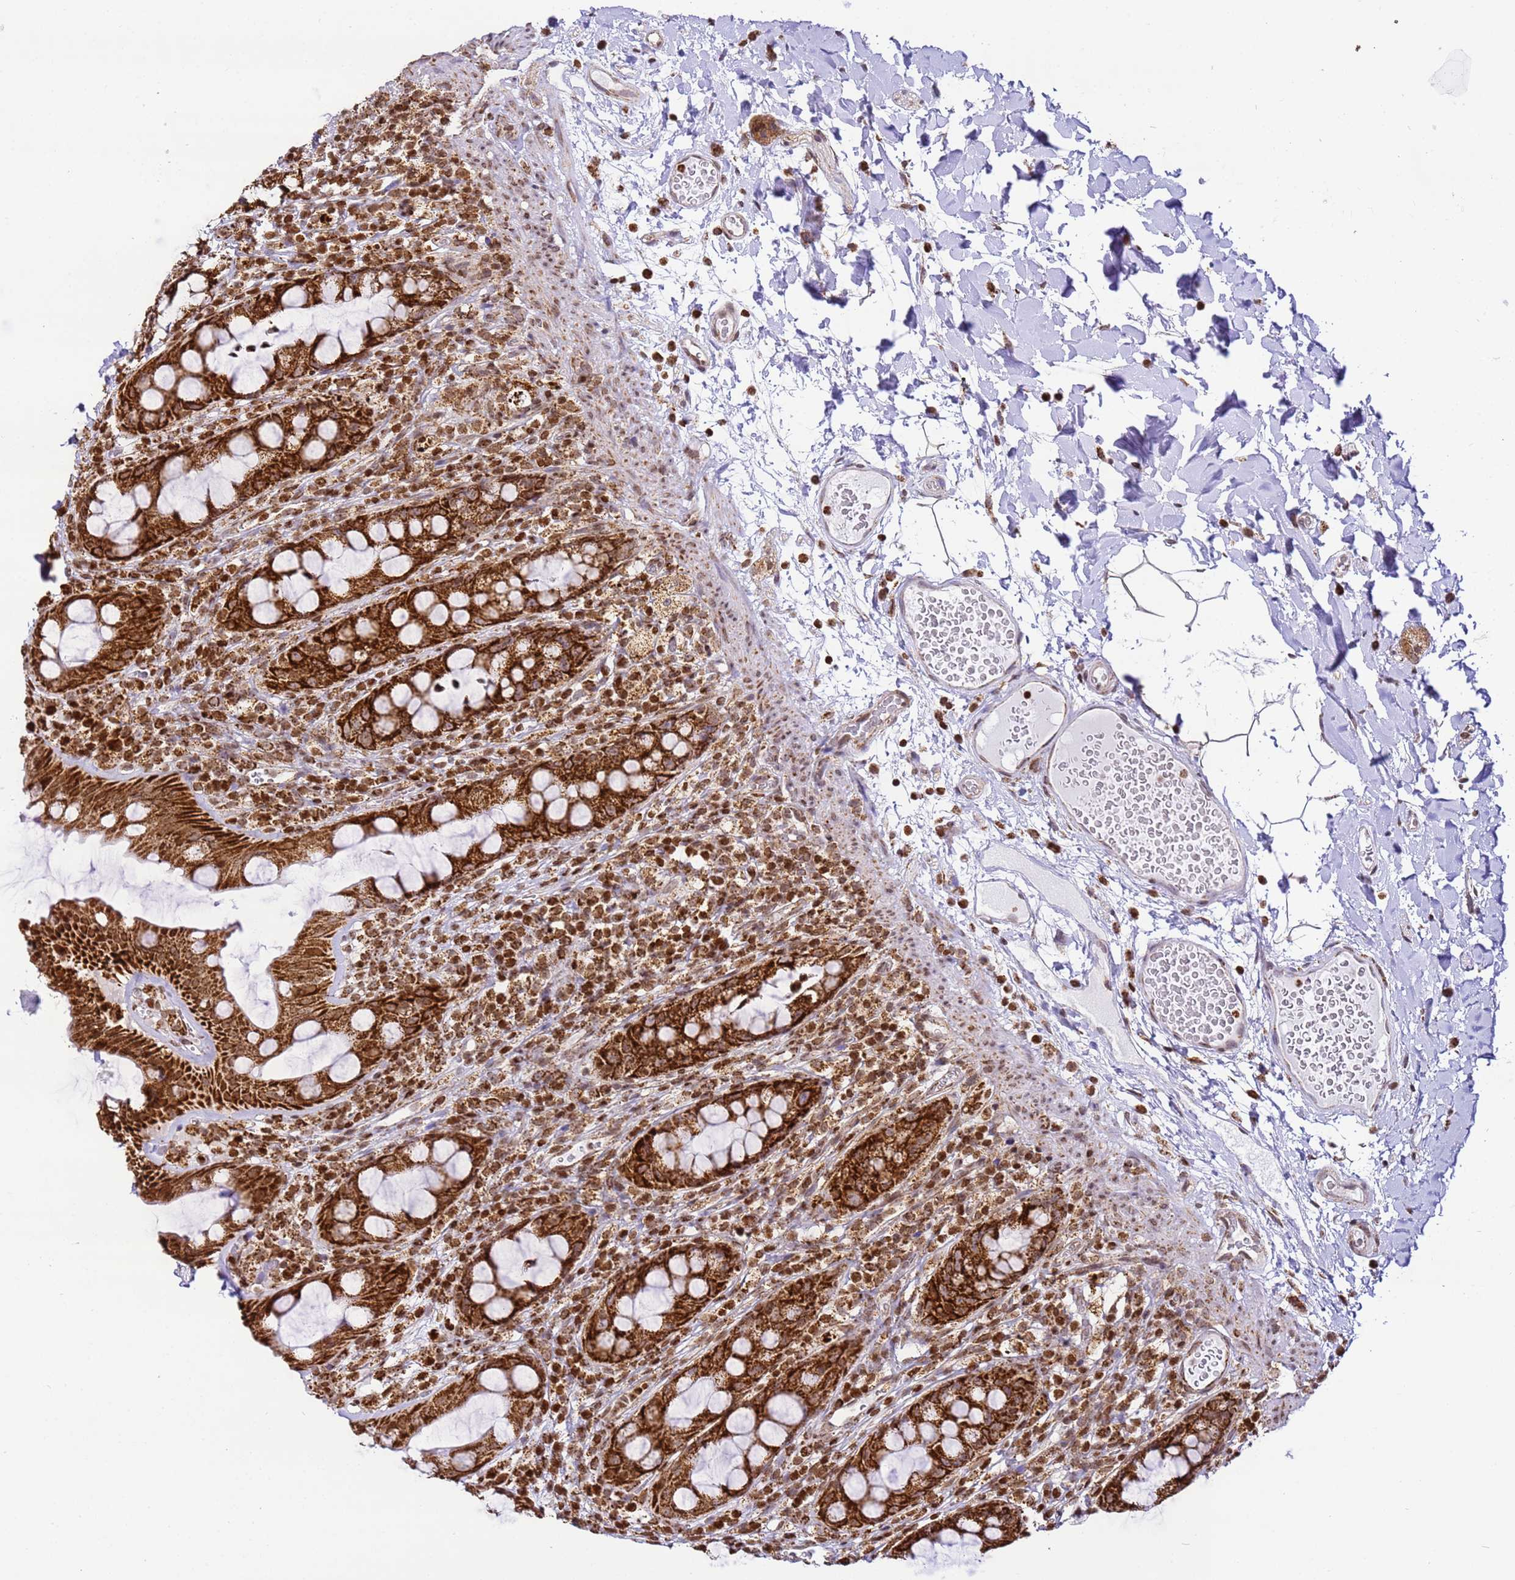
{"staining": {"intensity": "strong", "quantity": ">75%", "location": "cytoplasmic/membranous"}, "tissue": "rectum", "cell_type": "Glandular cells", "image_type": "normal", "snomed": [{"axis": "morphology", "description": "Normal tissue, NOS"}, {"axis": "topography", "description": "Rectum"}], "caption": "Rectum stained with a brown dye demonstrates strong cytoplasmic/membranous positive staining in about >75% of glandular cells.", "gene": "HSPE1", "patient": {"sex": "female", "age": 57}}